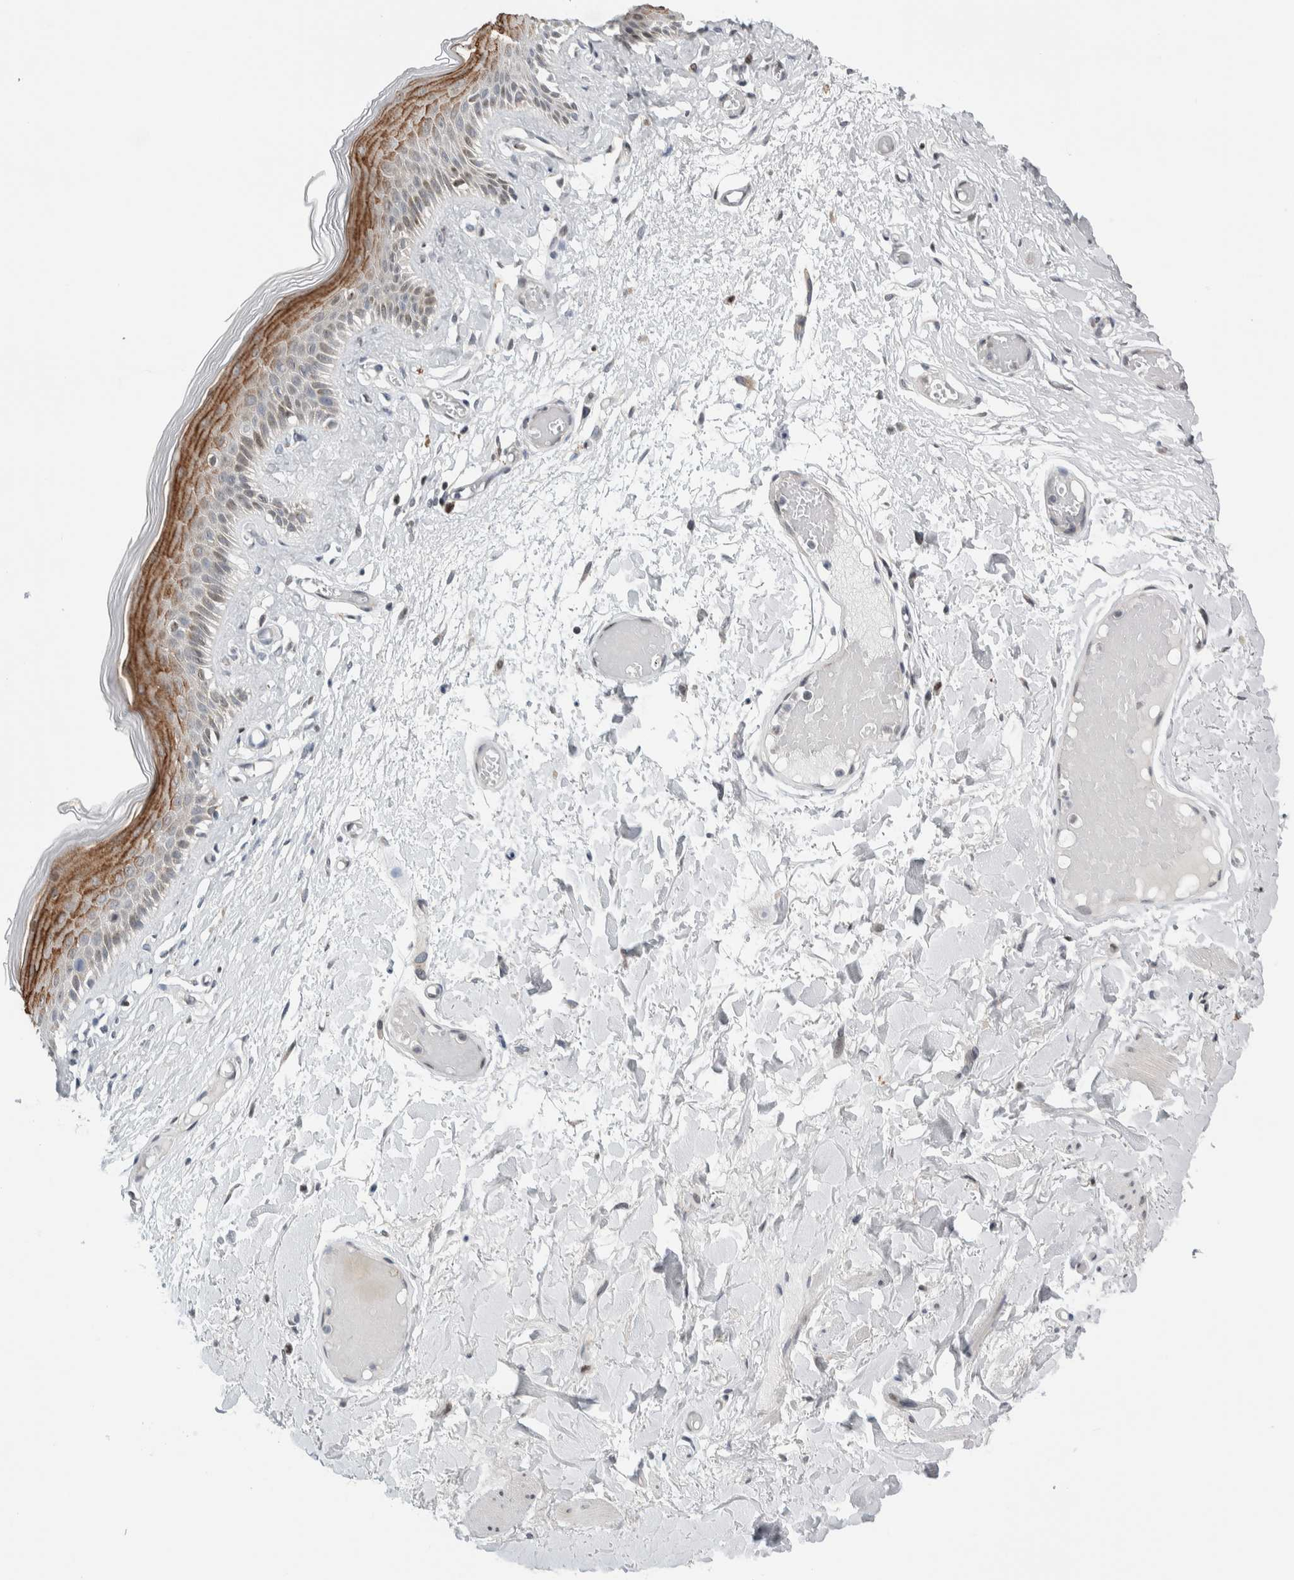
{"staining": {"intensity": "moderate", "quantity": "25%-75%", "location": "cytoplasmic/membranous"}, "tissue": "skin", "cell_type": "Epidermal cells", "image_type": "normal", "snomed": [{"axis": "morphology", "description": "Normal tissue, NOS"}, {"axis": "topography", "description": "Vulva"}], "caption": "This photomicrograph shows benign skin stained with immunohistochemistry (IHC) to label a protein in brown. The cytoplasmic/membranous of epidermal cells show moderate positivity for the protein. Nuclei are counter-stained blue.", "gene": "NEUROD1", "patient": {"sex": "female", "age": 73}}